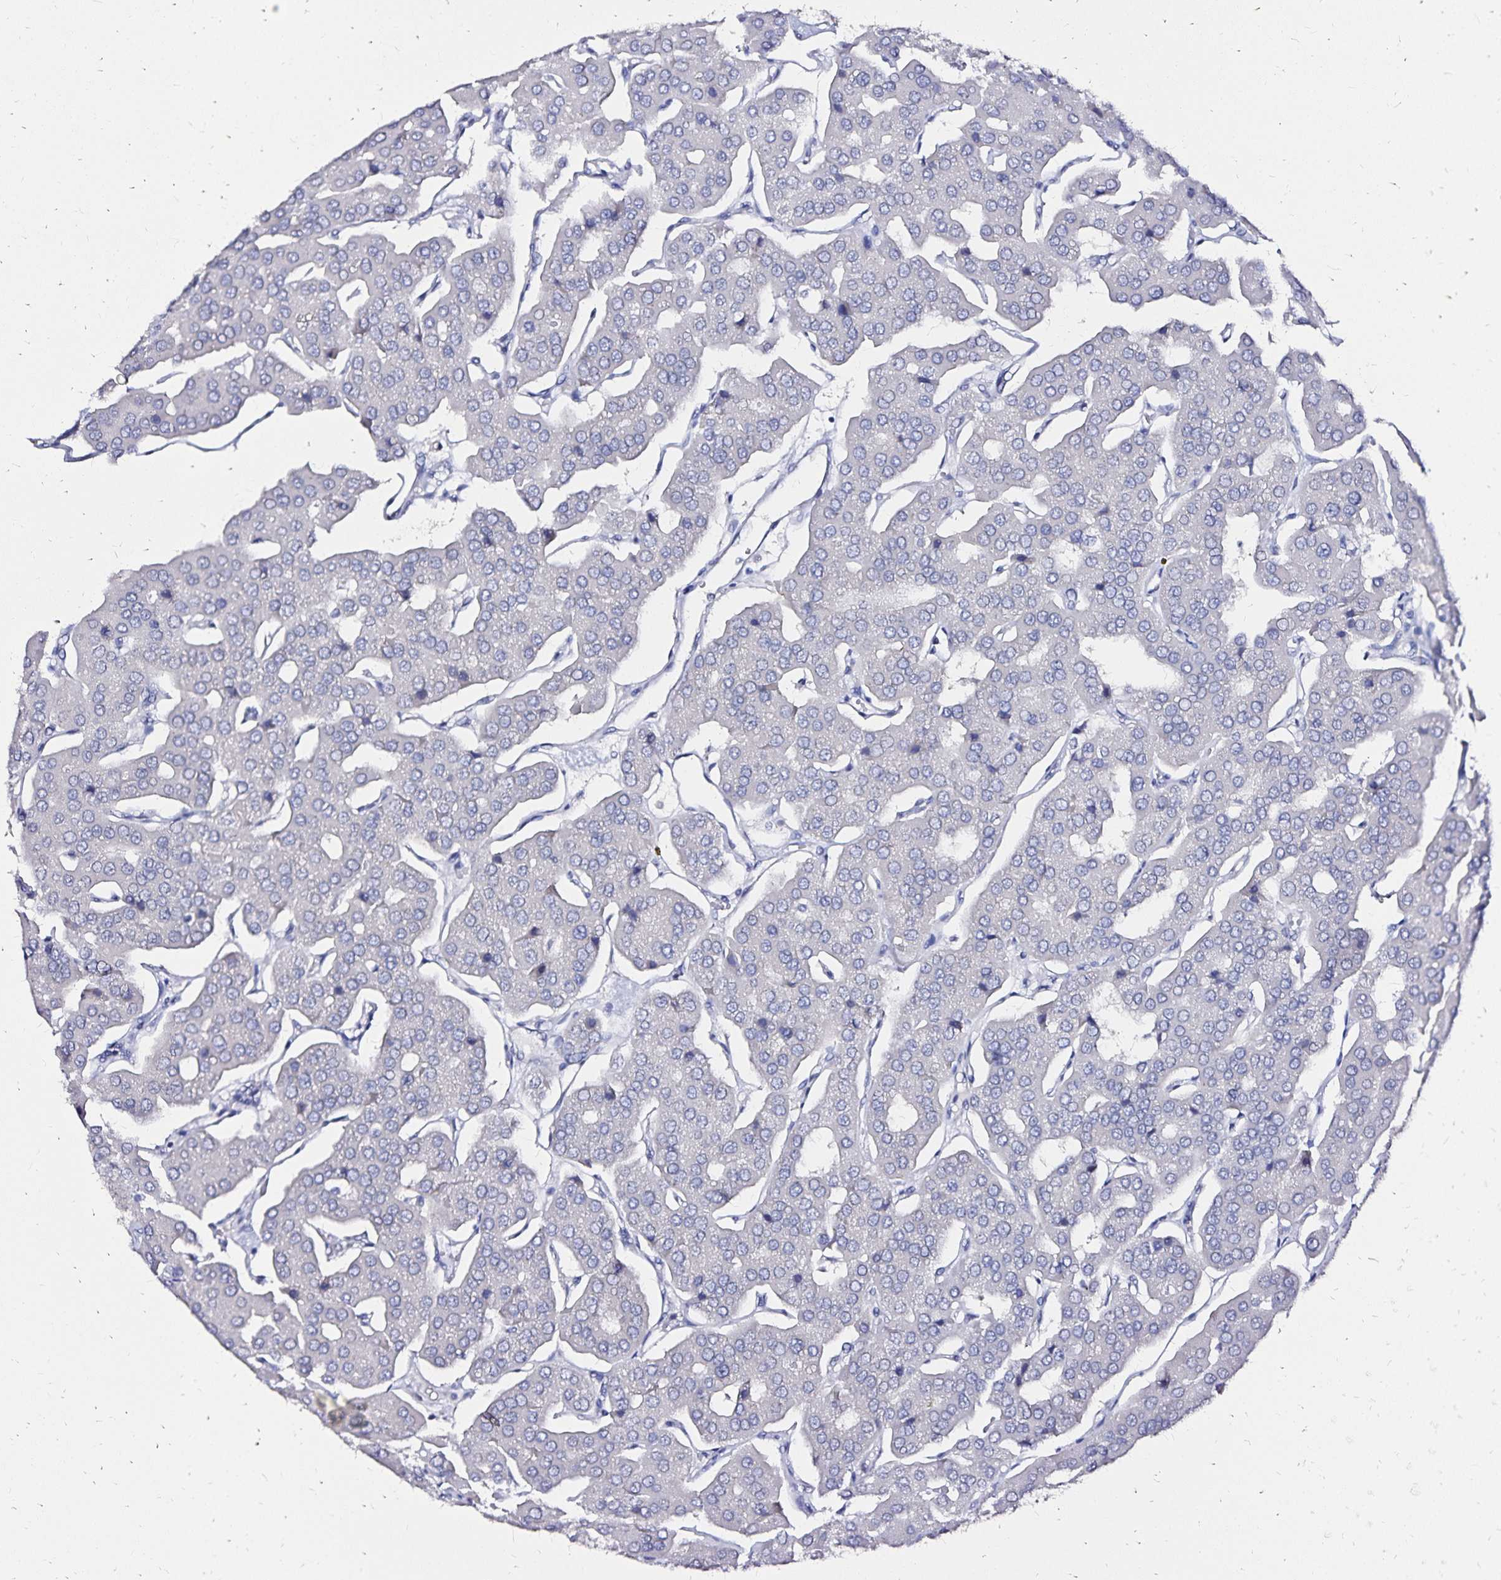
{"staining": {"intensity": "negative", "quantity": "none", "location": "none"}, "tissue": "parathyroid gland", "cell_type": "Glandular cells", "image_type": "normal", "snomed": [{"axis": "morphology", "description": "Normal tissue, NOS"}, {"axis": "morphology", "description": "Adenoma, NOS"}, {"axis": "topography", "description": "Parathyroid gland"}], "caption": "Immunohistochemistry micrograph of unremarkable parathyroid gland: parathyroid gland stained with DAB (3,3'-diaminobenzidine) displays no significant protein positivity in glandular cells.", "gene": "SLC5A1", "patient": {"sex": "female", "age": 86}}